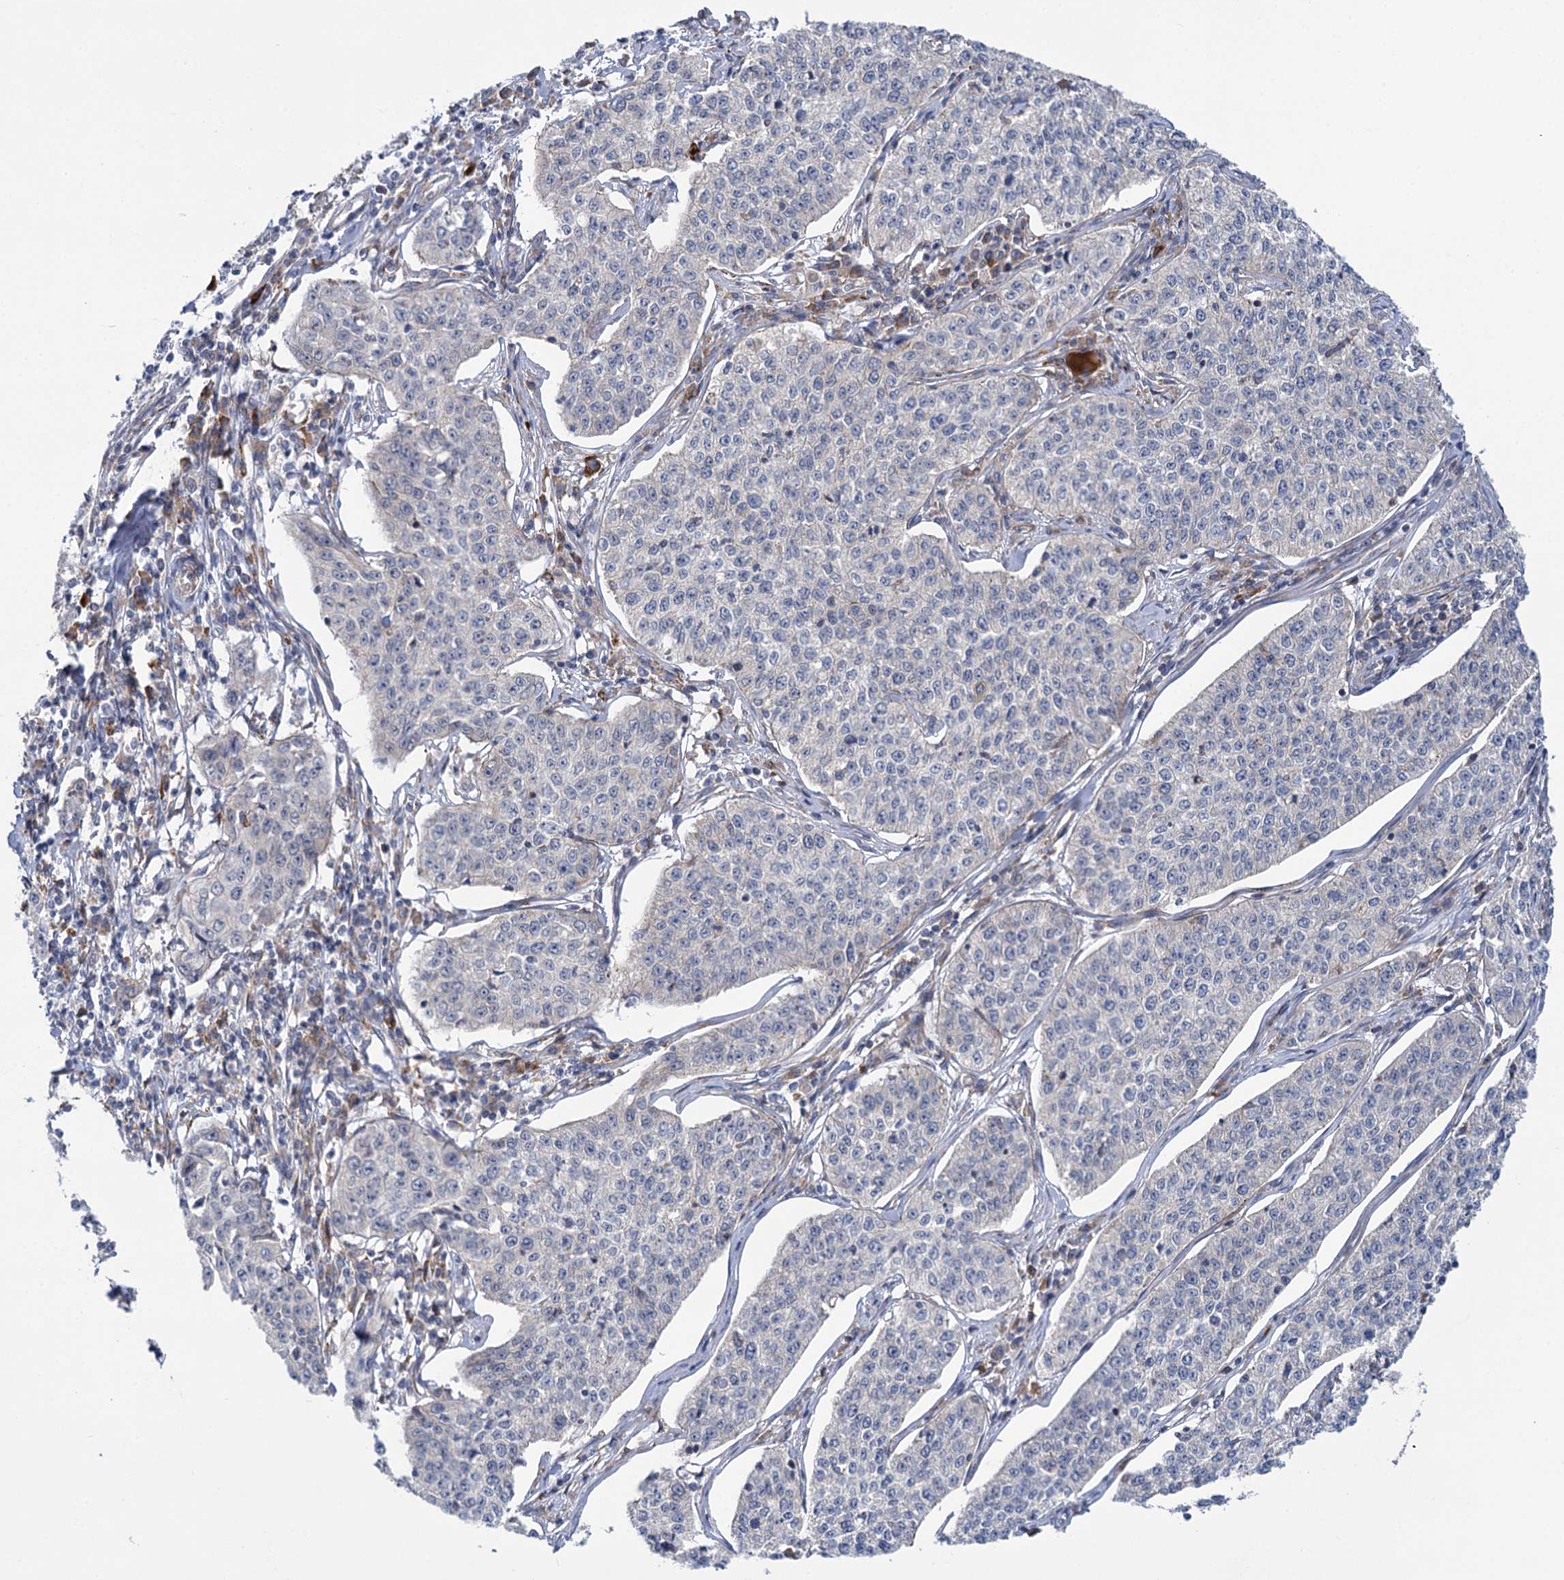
{"staining": {"intensity": "negative", "quantity": "none", "location": "none"}, "tissue": "cervical cancer", "cell_type": "Tumor cells", "image_type": "cancer", "snomed": [{"axis": "morphology", "description": "Squamous cell carcinoma, NOS"}, {"axis": "topography", "description": "Cervix"}], "caption": "This is a micrograph of immunohistochemistry staining of cervical cancer (squamous cell carcinoma), which shows no staining in tumor cells.", "gene": "MBLAC2", "patient": {"sex": "female", "age": 35}}